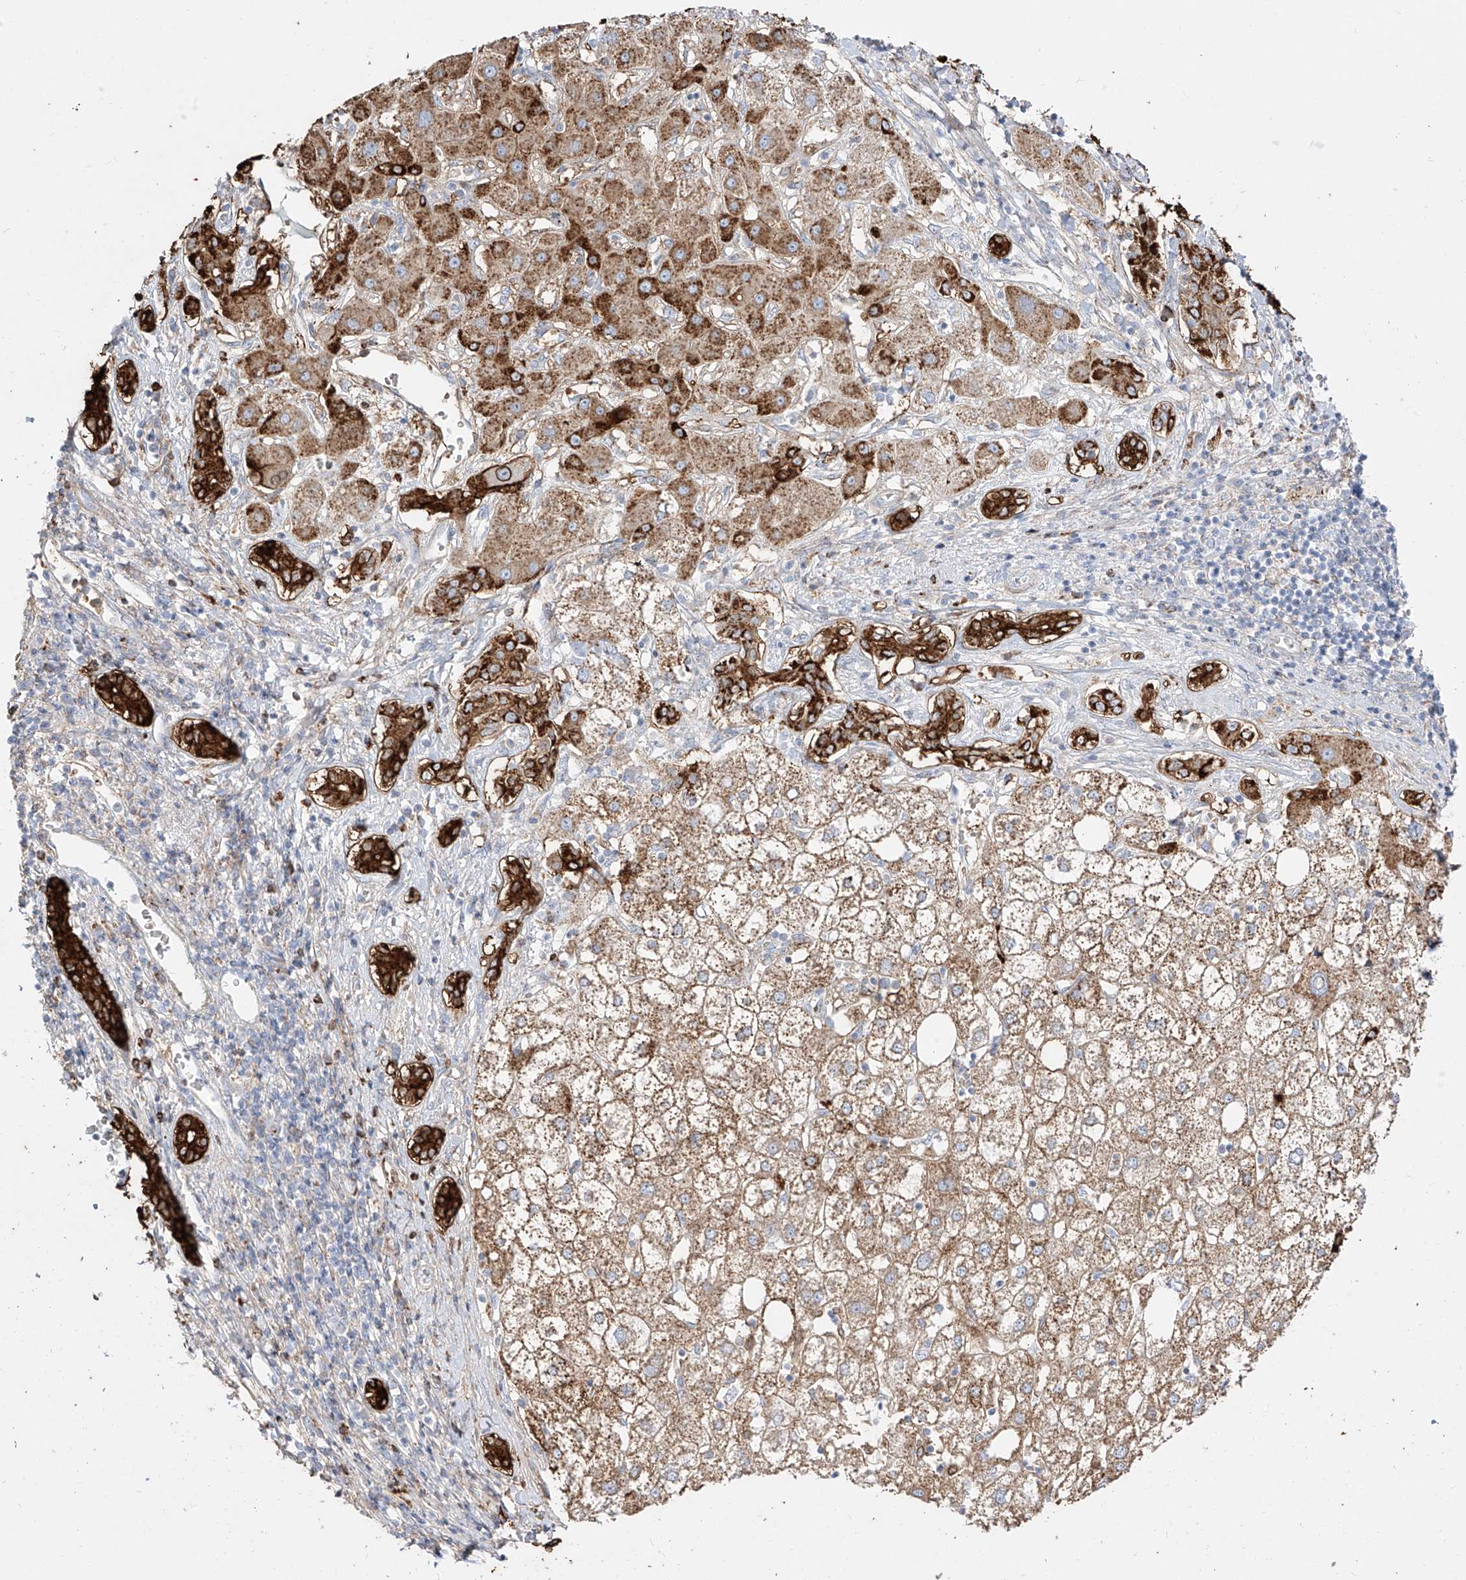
{"staining": {"intensity": "moderate", "quantity": "25%-75%", "location": "cytoplasmic/membranous"}, "tissue": "liver cancer", "cell_type": "Tumor cells", "image_type": "cancer", "snomed": [{"axis": "morphology", "description": "Carcinoma, Hepatocellular, NOS"}, {"axis": "topography", "description": "Liver"}], "caption": "Hepatocellular carcinoma (liver) stained with a protein marker demonstrates moderate staining in tumor cells.", "gene": "ZGRF1", "patient": {"sex": "male", "age": 65}}